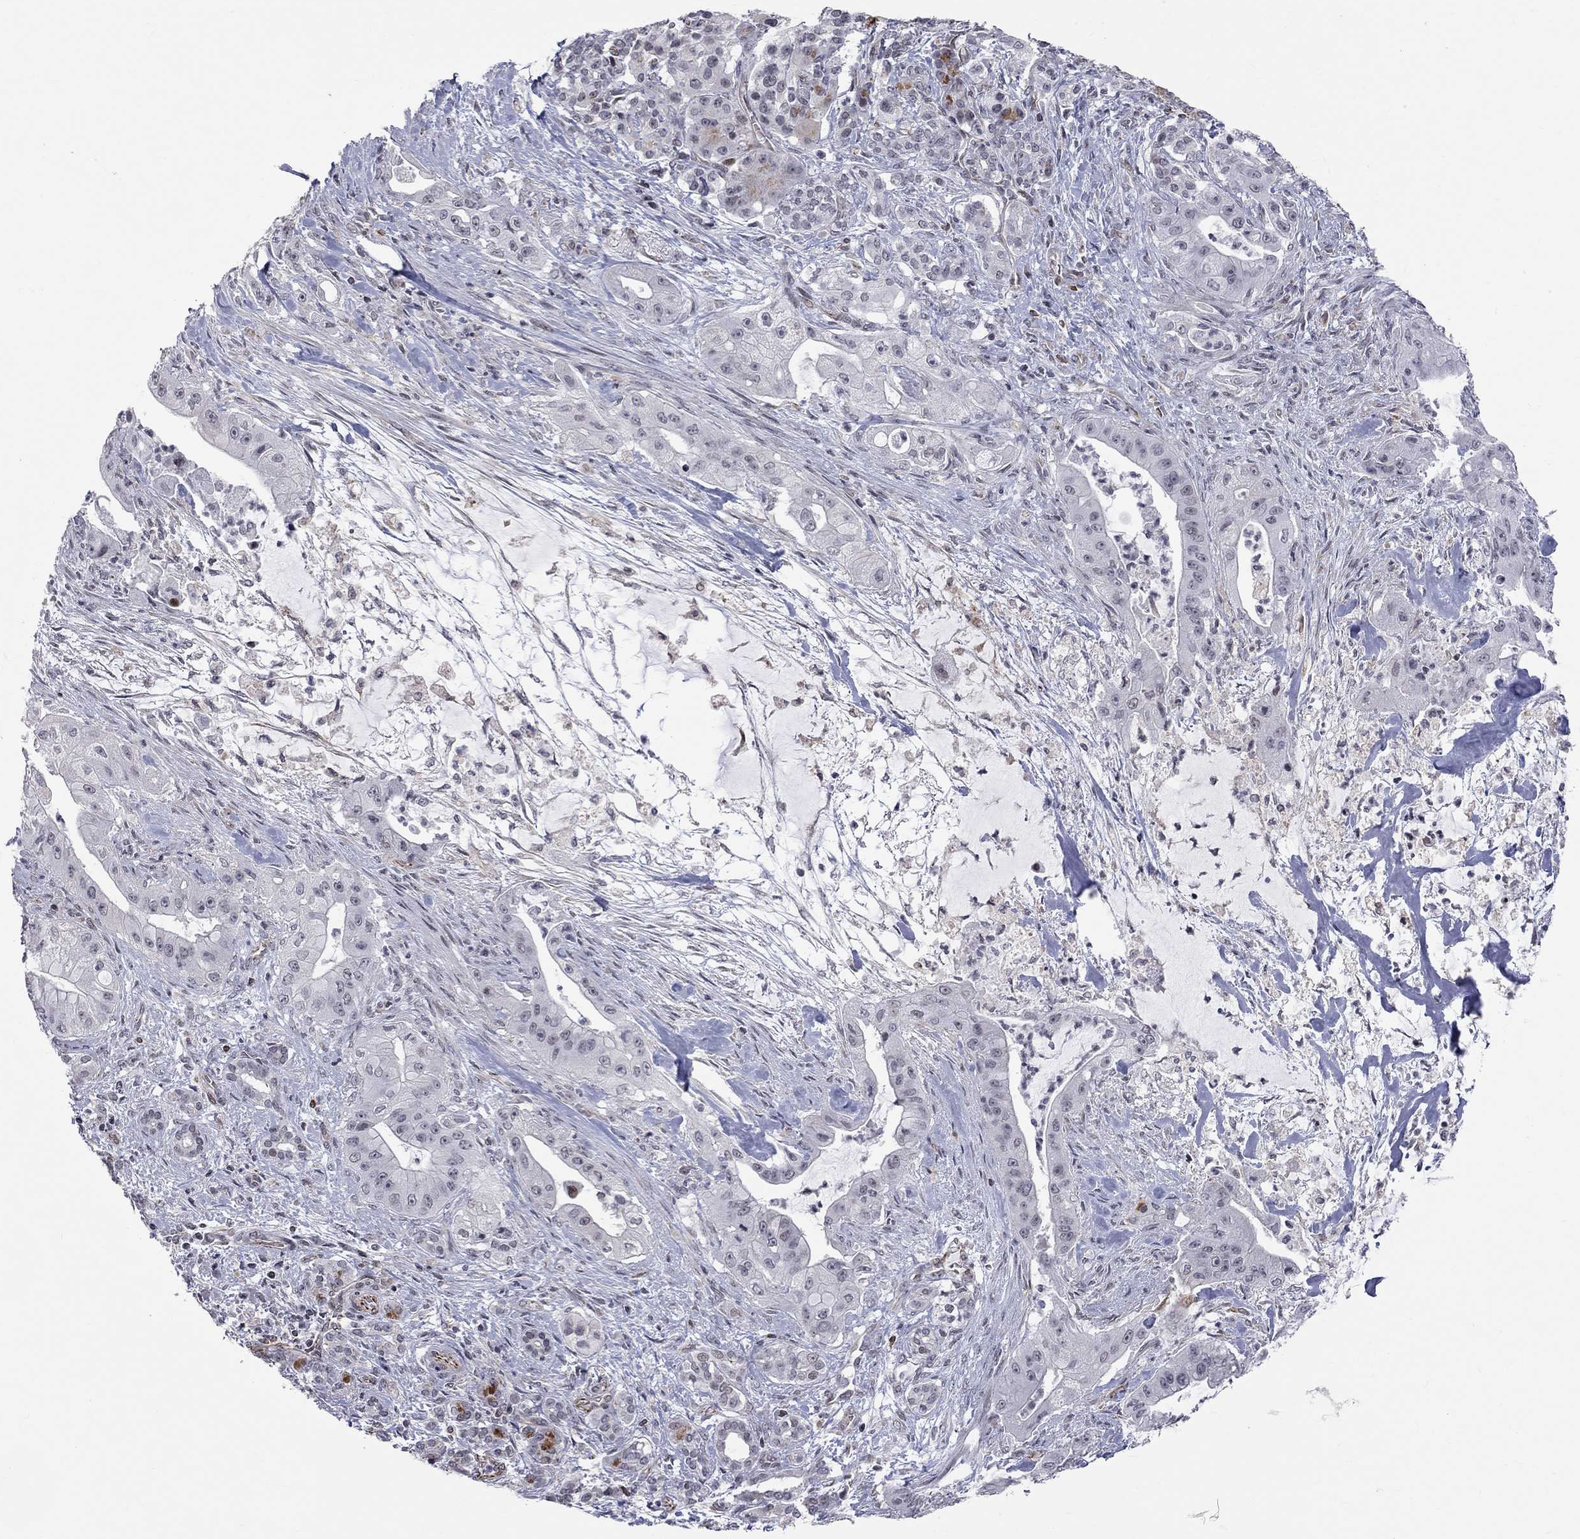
{"staining": {"intensity": "negative", "quantity": "none", "location": "none"}, "tissue": "pancreatic cancer", "cell_type": "Tumor cells", "image_type": "cancer", "snomed": [{"axis": "morphology", "description": "Normal tissue, NOS"}, {"axis": "morphology", "description": "Inflammation, NOS"}, {"axis": "morphology", "description": "Adenocarcinoma, NOS"}, {"axis": "topography", "description": "Pancreas"}], "caption": "IHC of human adenocarcinoma (pancreatic) displays no expression in tumor cells.", "gene": "MTNR1B", "patient": {"sex": "male", "age": 57}}